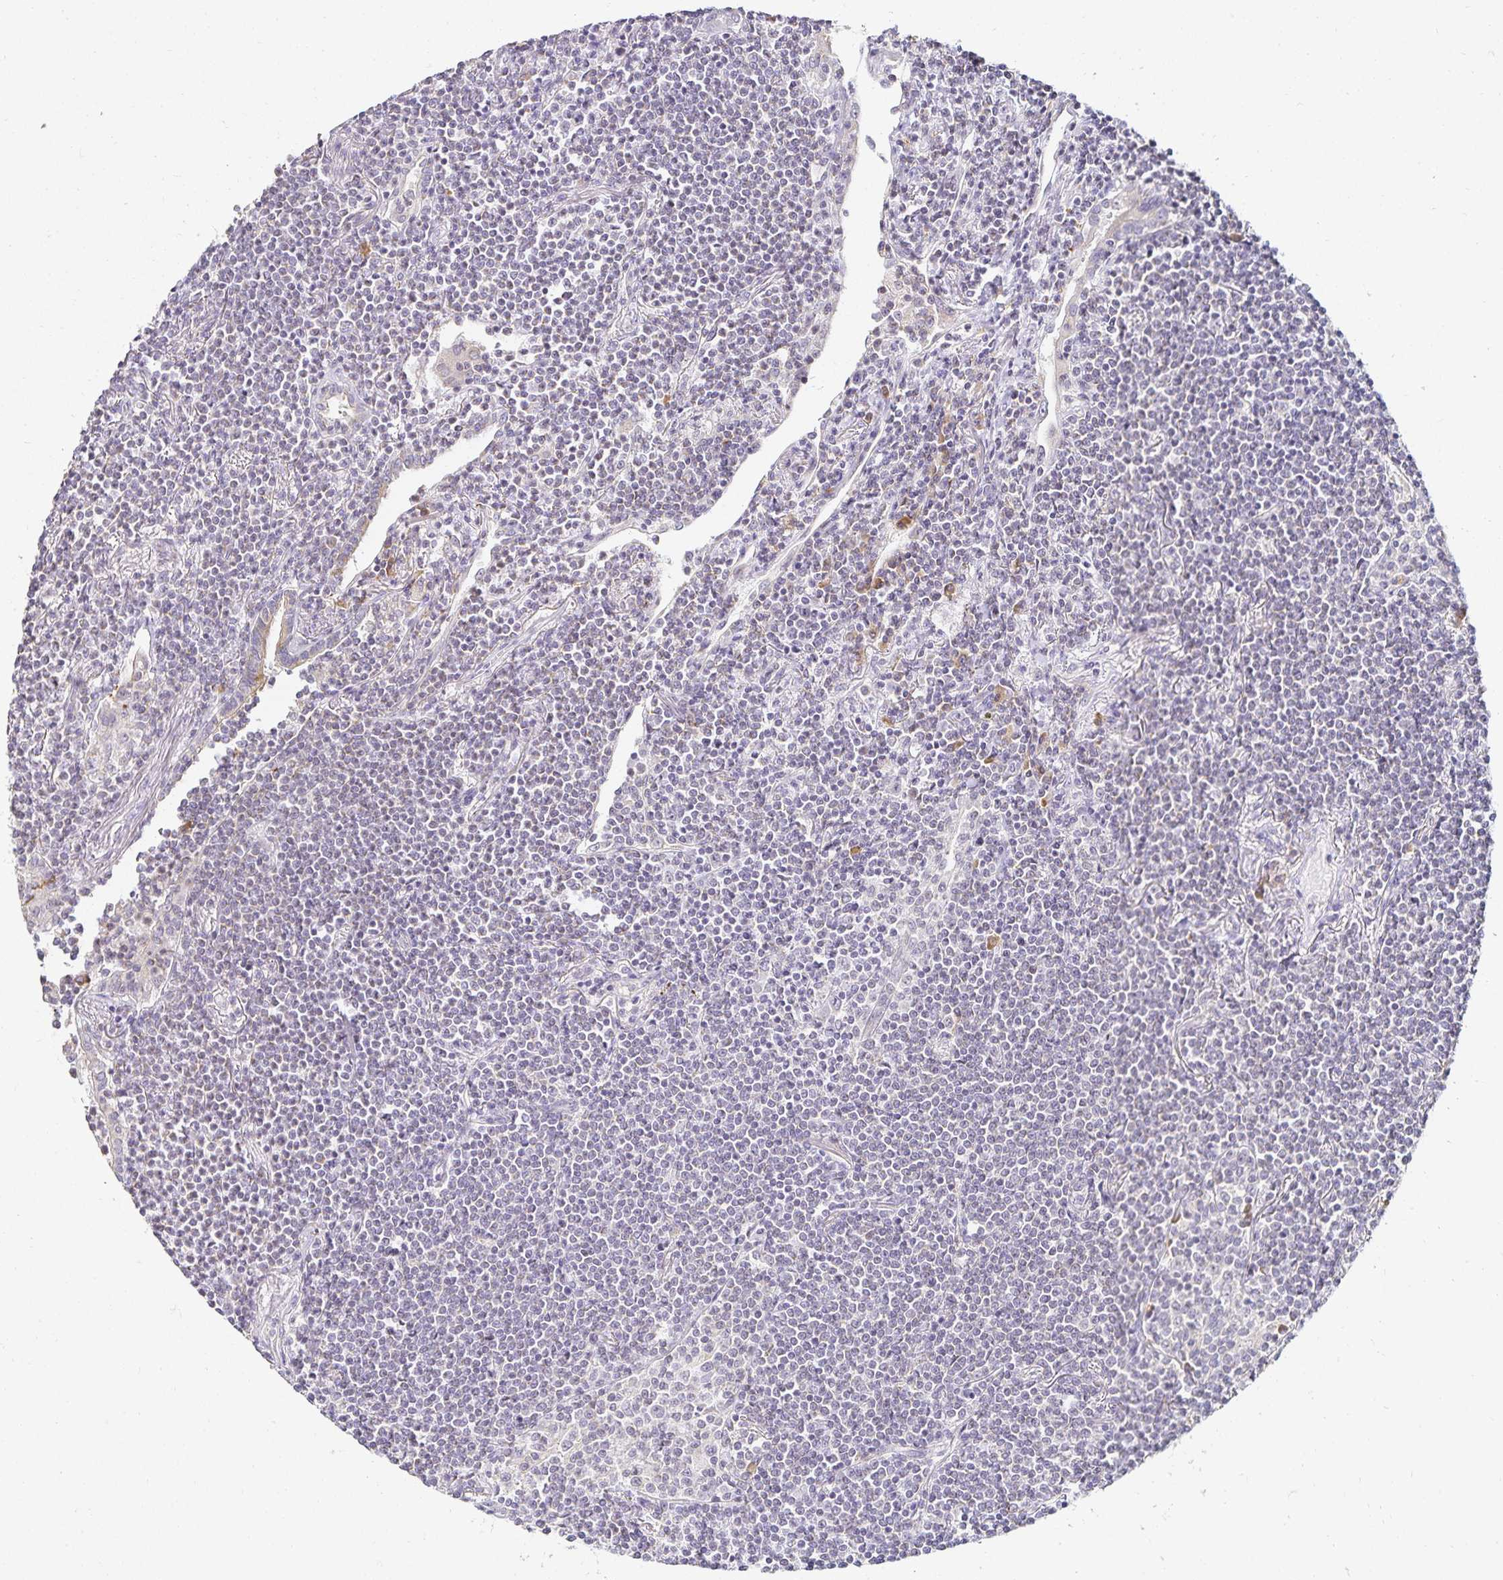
{"staining": {"intensity": "negative", "quantity": "none", "location": "none"}, "tissue": "lymphoma", "cell_type": "Tumor cells", "image_type": "cancer", "snomed": [{"axis": "morphology", "description": "Malignant lymphoma, non-Hodgkin's type, Low grade"}, {"axis": "topography", "description": "Lung"}], "caption": "Lymphoma was stained to show a protein in brown. There is no significant expression in tumor cells. (Brightfield microscopy of DAB (3,3'-diaminobenzidine) IHC at high magnification).", "gene": "GP2", "patient": {"sex": "female", "age": 71}}